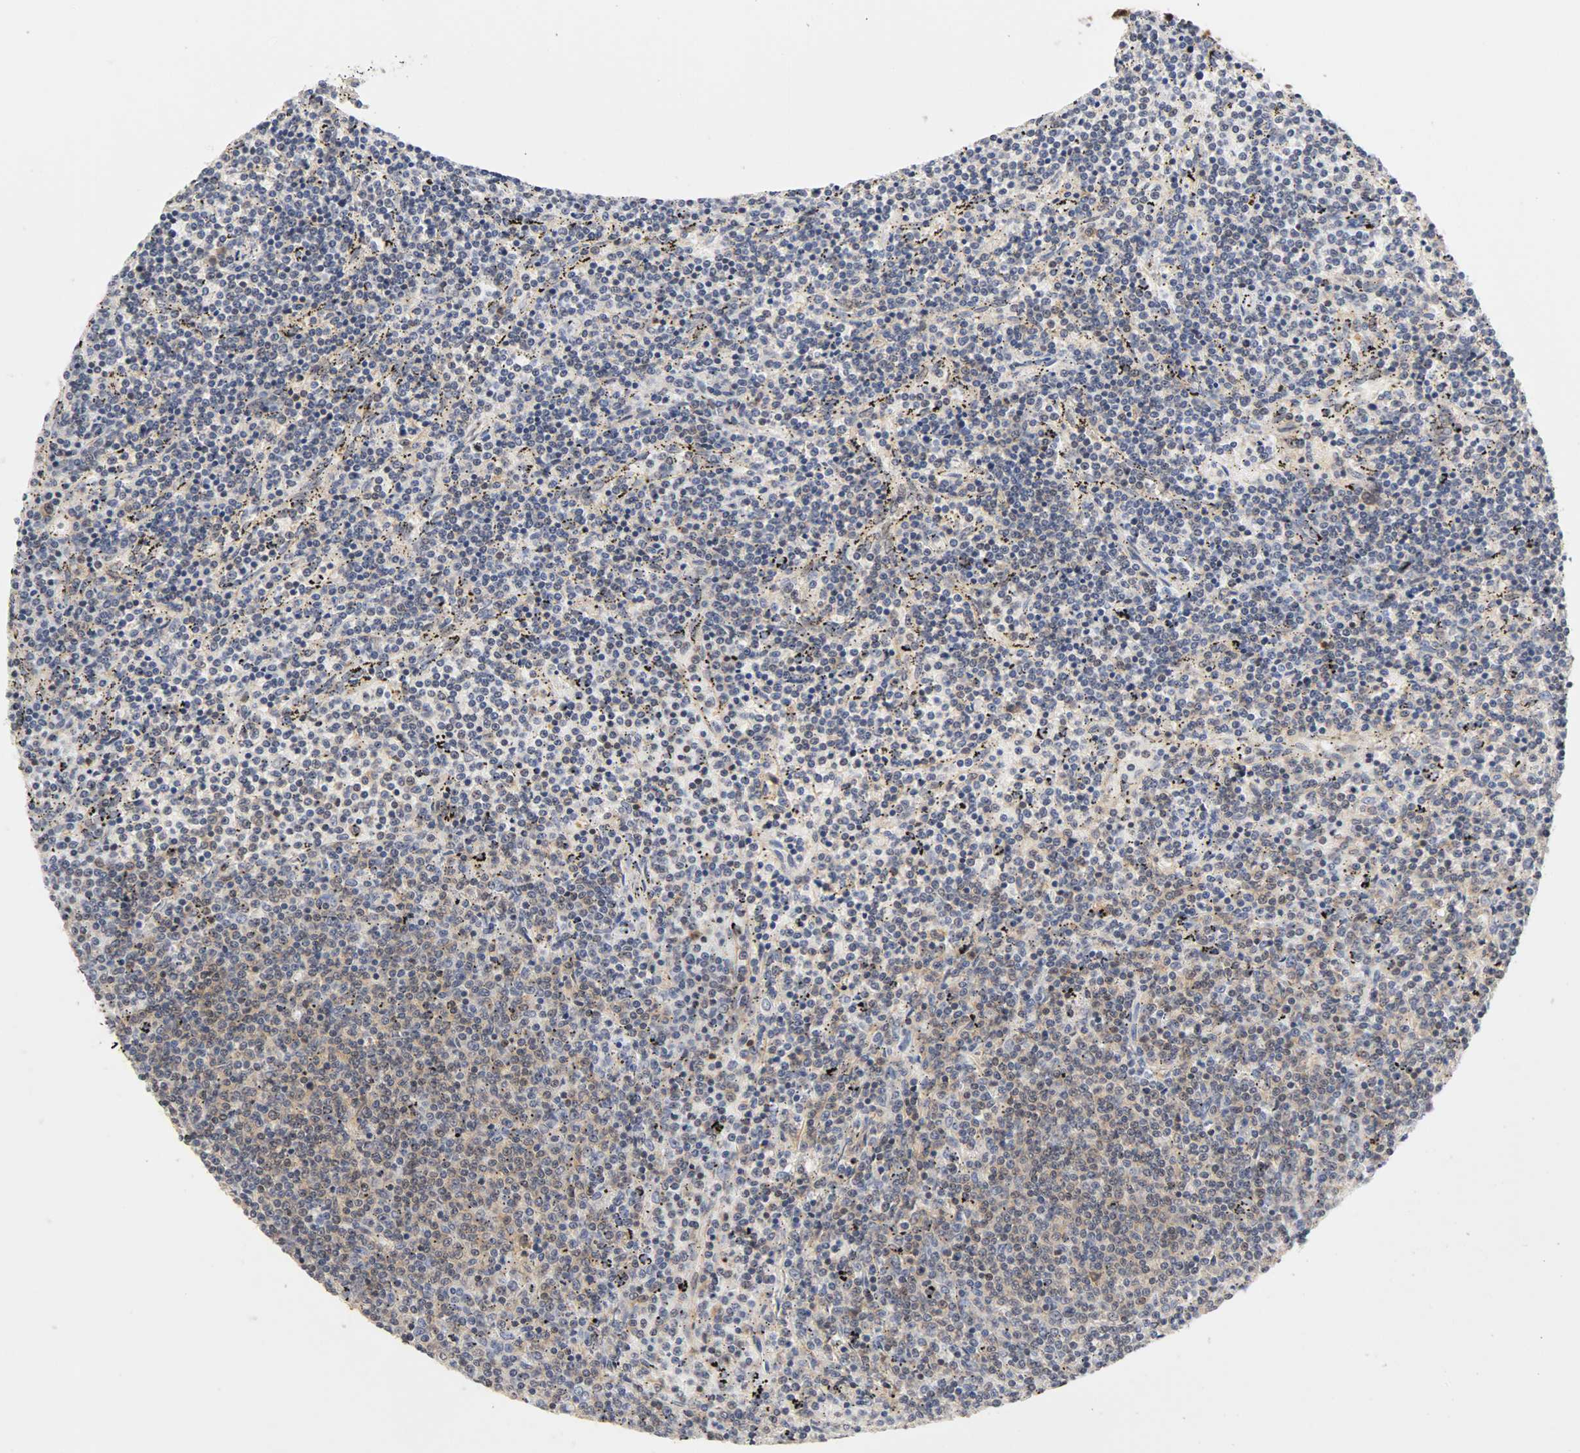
{"staining": {"intensity": "negative", "quantity": "none", "location": "none"}, "tissue": "lymphoma", "cell_type": "Tumor cells", "image_type": "cancer", "snomed": [{"axis": "morphology", "description": "Malignant lymphoma, non-Hodgkin's type, Low grade"}, {"axis": "topography", "description": "Spleen"}], "caption": "Tumor cells are negative for protein expression in human lymphoma.", "gene": "UBE2M", "patient": {"sex": "female", "age": 50}}